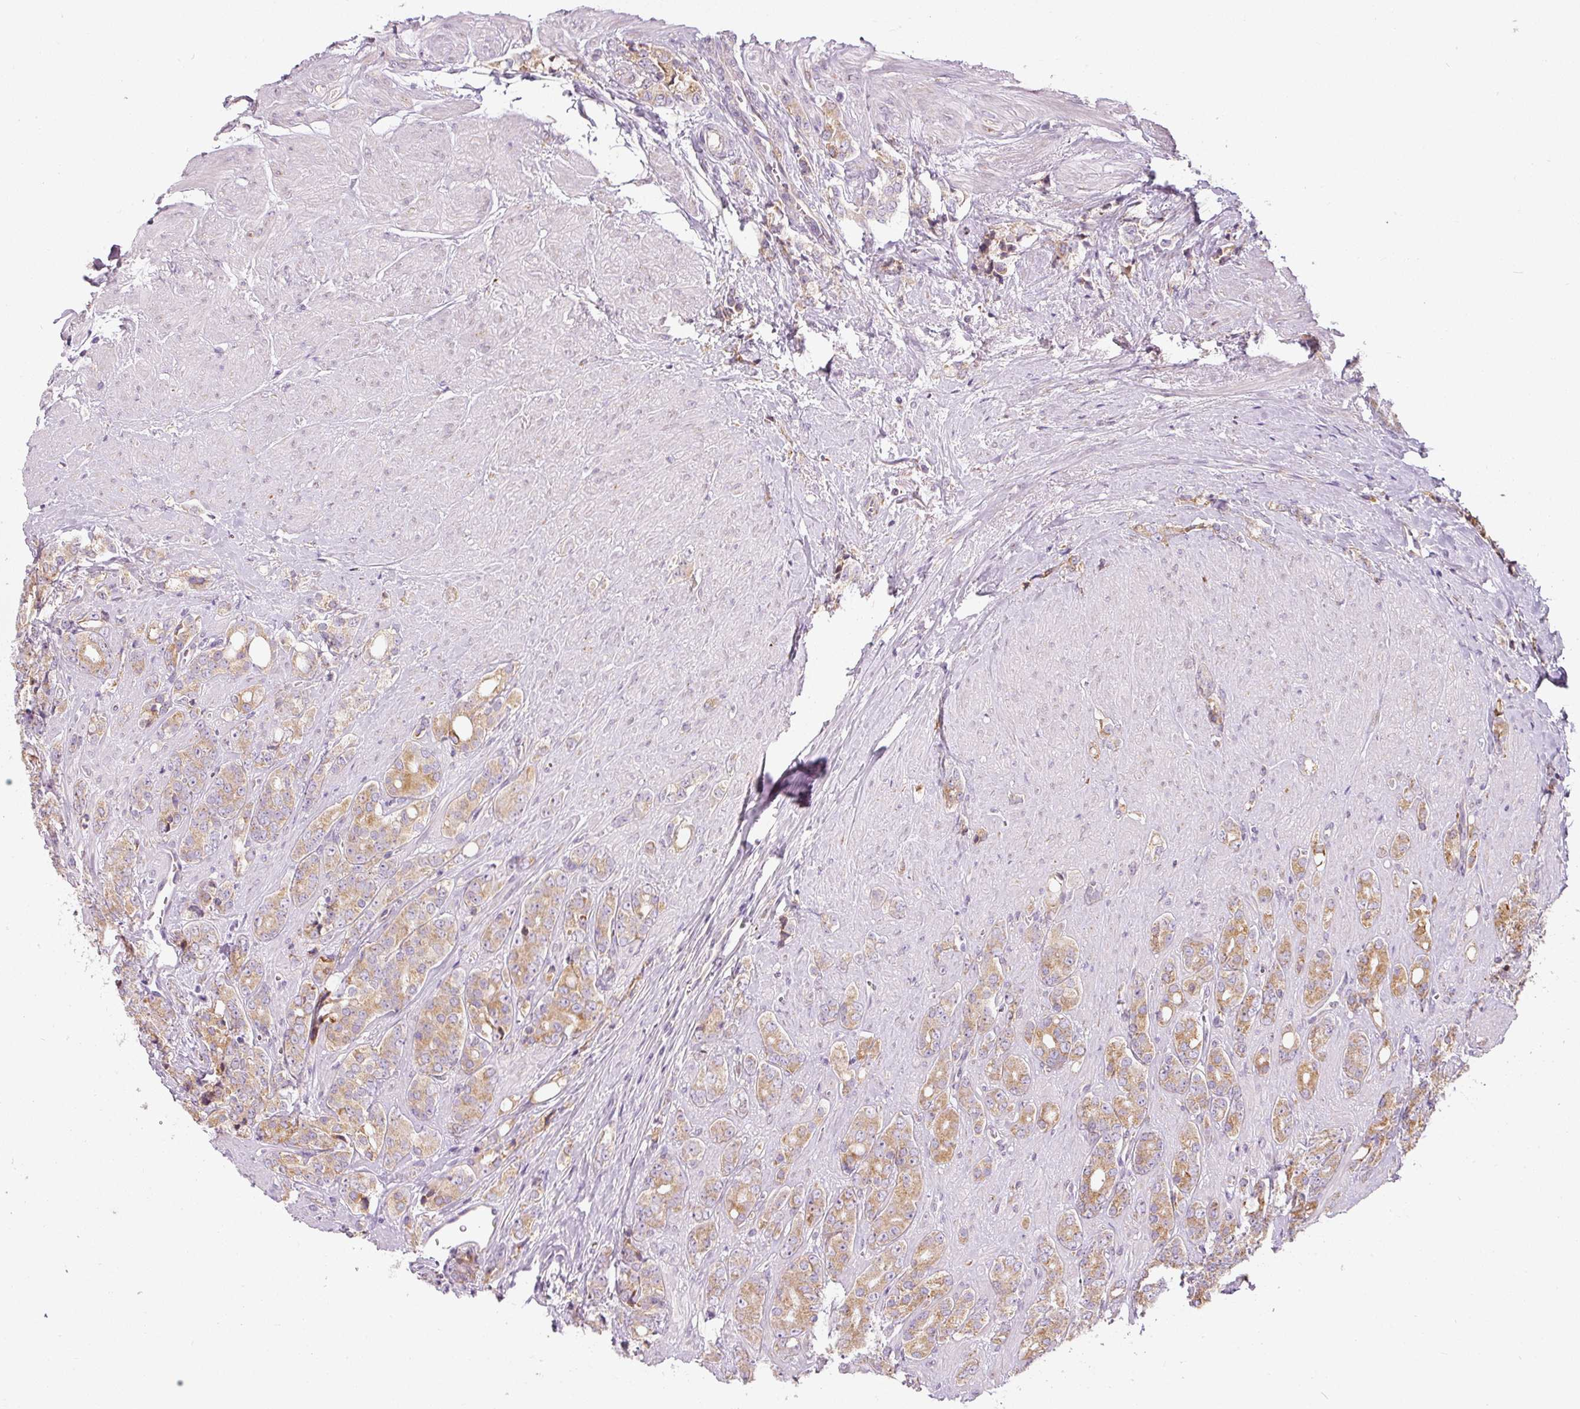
{"staining": {"intensity": "moderate", "quantity": ">75%", "location": "cytoplasmic/membranous"}, "tissue": "prostate cancer", "cell_type": "Tumor cells", "image_type": "cancer", "snomed": [{"axis": "morphology", "description": "Adenocarcinoma, High grade"}, {"axis": "topography", "description": "Prostate"}], "caption": "Prostate cancer (high-grade adenocarcinoma) tissue displays moderate cytoplasmic/membranous positivity in about >75% of tumor cells, visualized by immunohistochemistry. (DAB (3,3'-diaminobenzidine) IHC, brown staining for protein, blue staining for nuclei).", "gene": "MORN4", "patient": {"sex": "male", "age": 62}}